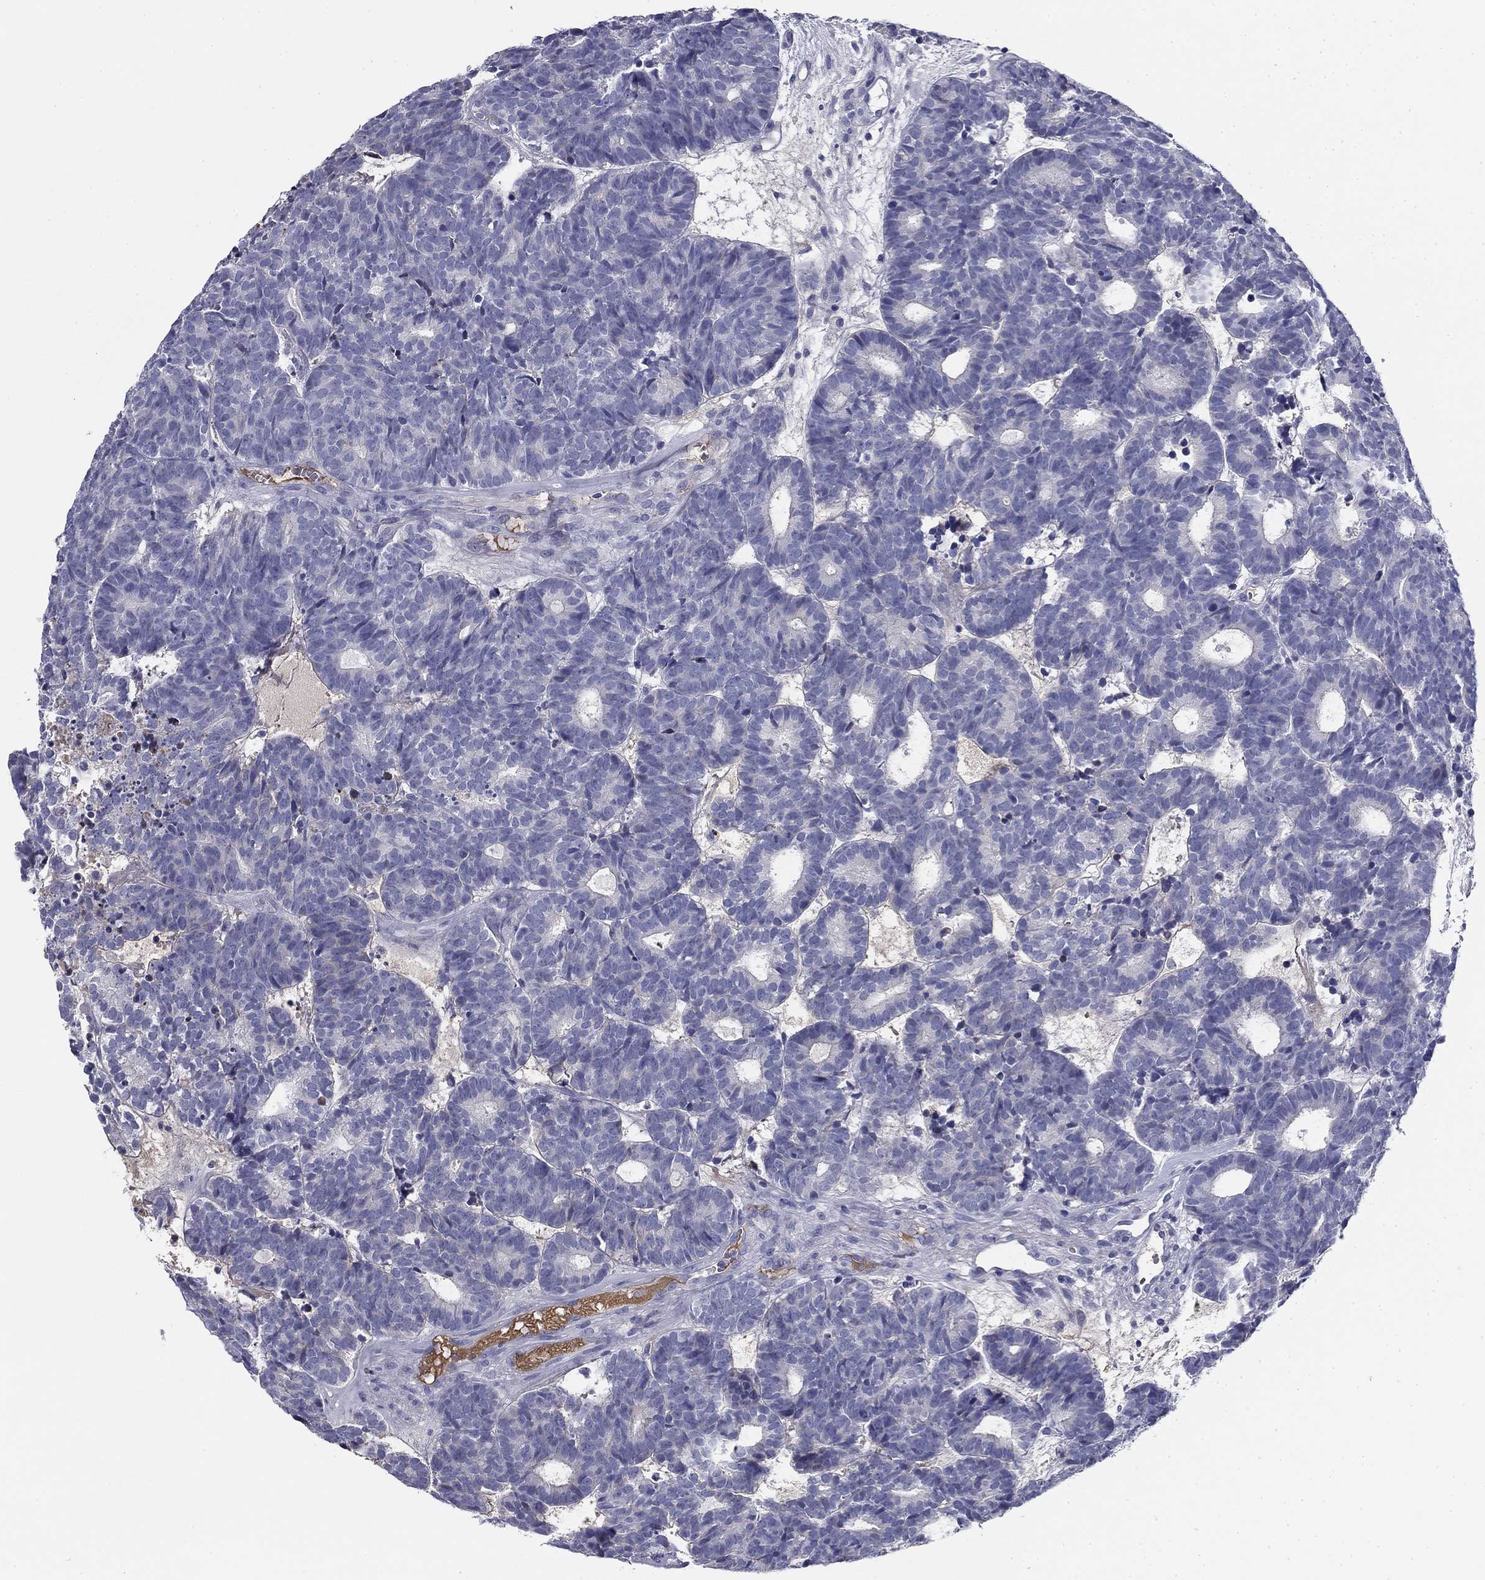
{"staining": {"intensity": "negative", "quantity": "none", "location": "none"}, "tissue": "head and neck cancer", "cell_type": "Tumor cells", "image_type": "cancer", "snomed": [{"axis": "morphology", "description": "Adenocarcinoma, NOS"}, {"axis": "topography", "description": "Head-Neck"}], "caption": "Tumor cells show no significant expression in head and neck cancer.", "gene": "CPLX4", "patient": {"sex": "female", "age": 81}}